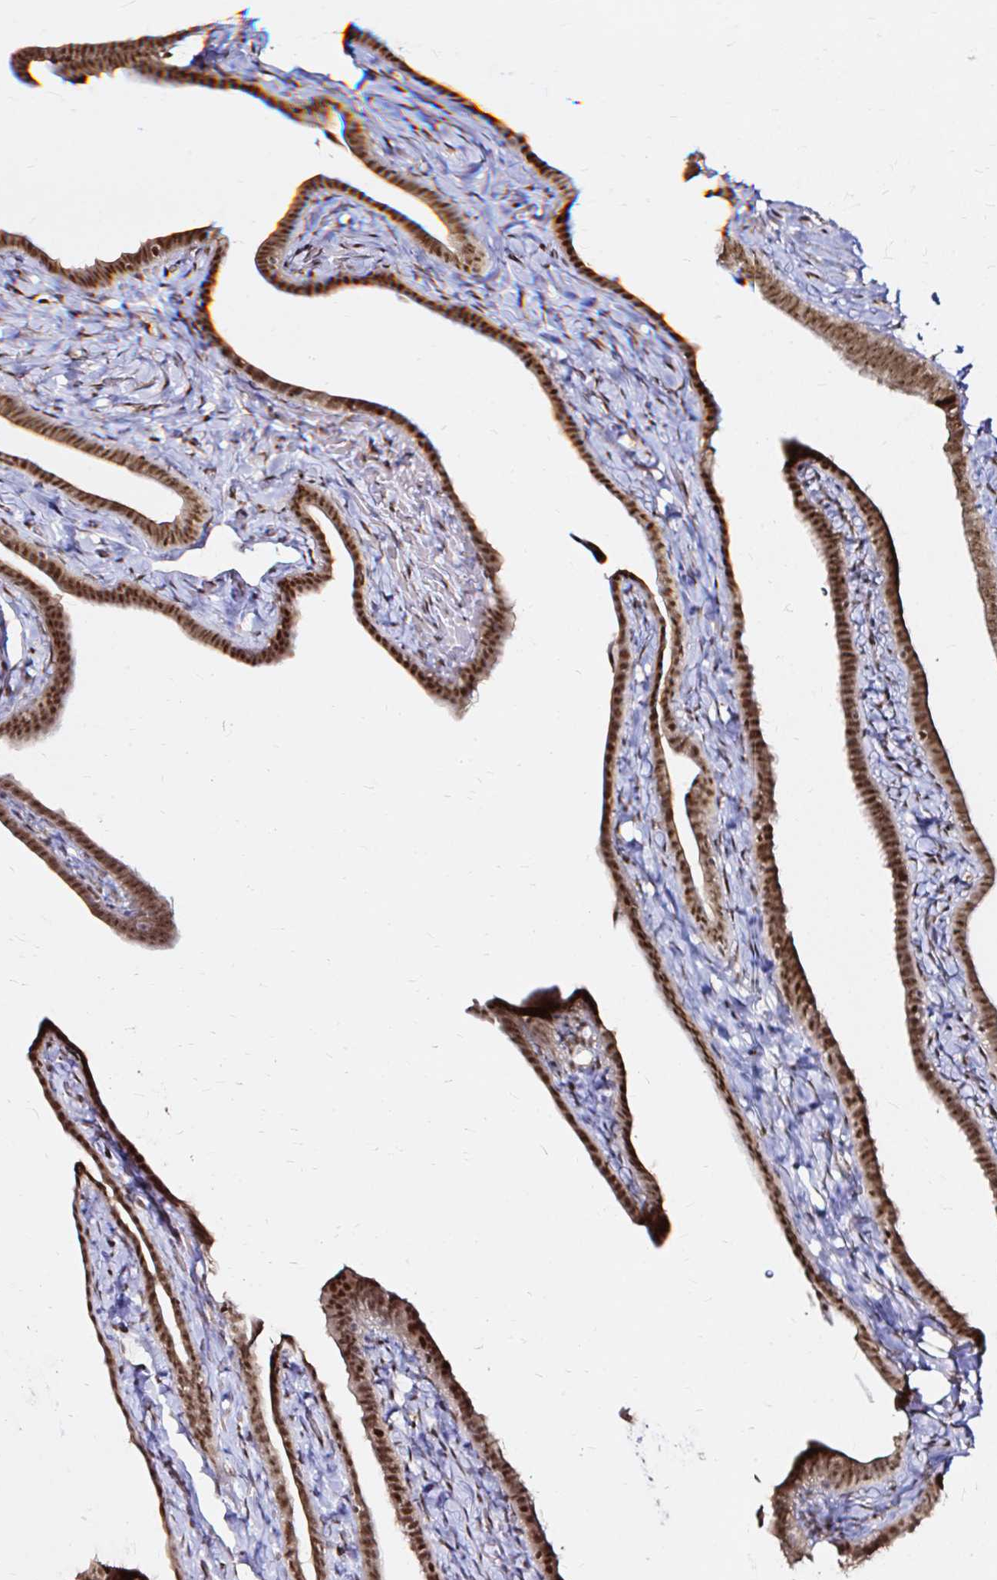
{"staining": {"intensity": "moderate", "quantity": ">75%", "location": "cytoplasmic/membranous,nuclear"}, "tissue": "fallopian tube", "cell_type": "Glandular cells", "image_type": "normal", "snomed": [{"axis": "morphology", "description": "Normal tissue, NOS"}, {"axis": "topography", "description": "Fallopian tube"}], "caption": "Fallopian tube stained for a protein displays moderate cytoplasmic/membranous,nuclear positivity in glandular cells. The protein is stained brown, and the nuclei are stained in blue (DAB (3,3'-diaminobenzidine) IHC with brightfield microscopy, high magnification).", "gene": "SNRPC", "patient": {"sex": "female", "age": 69}}